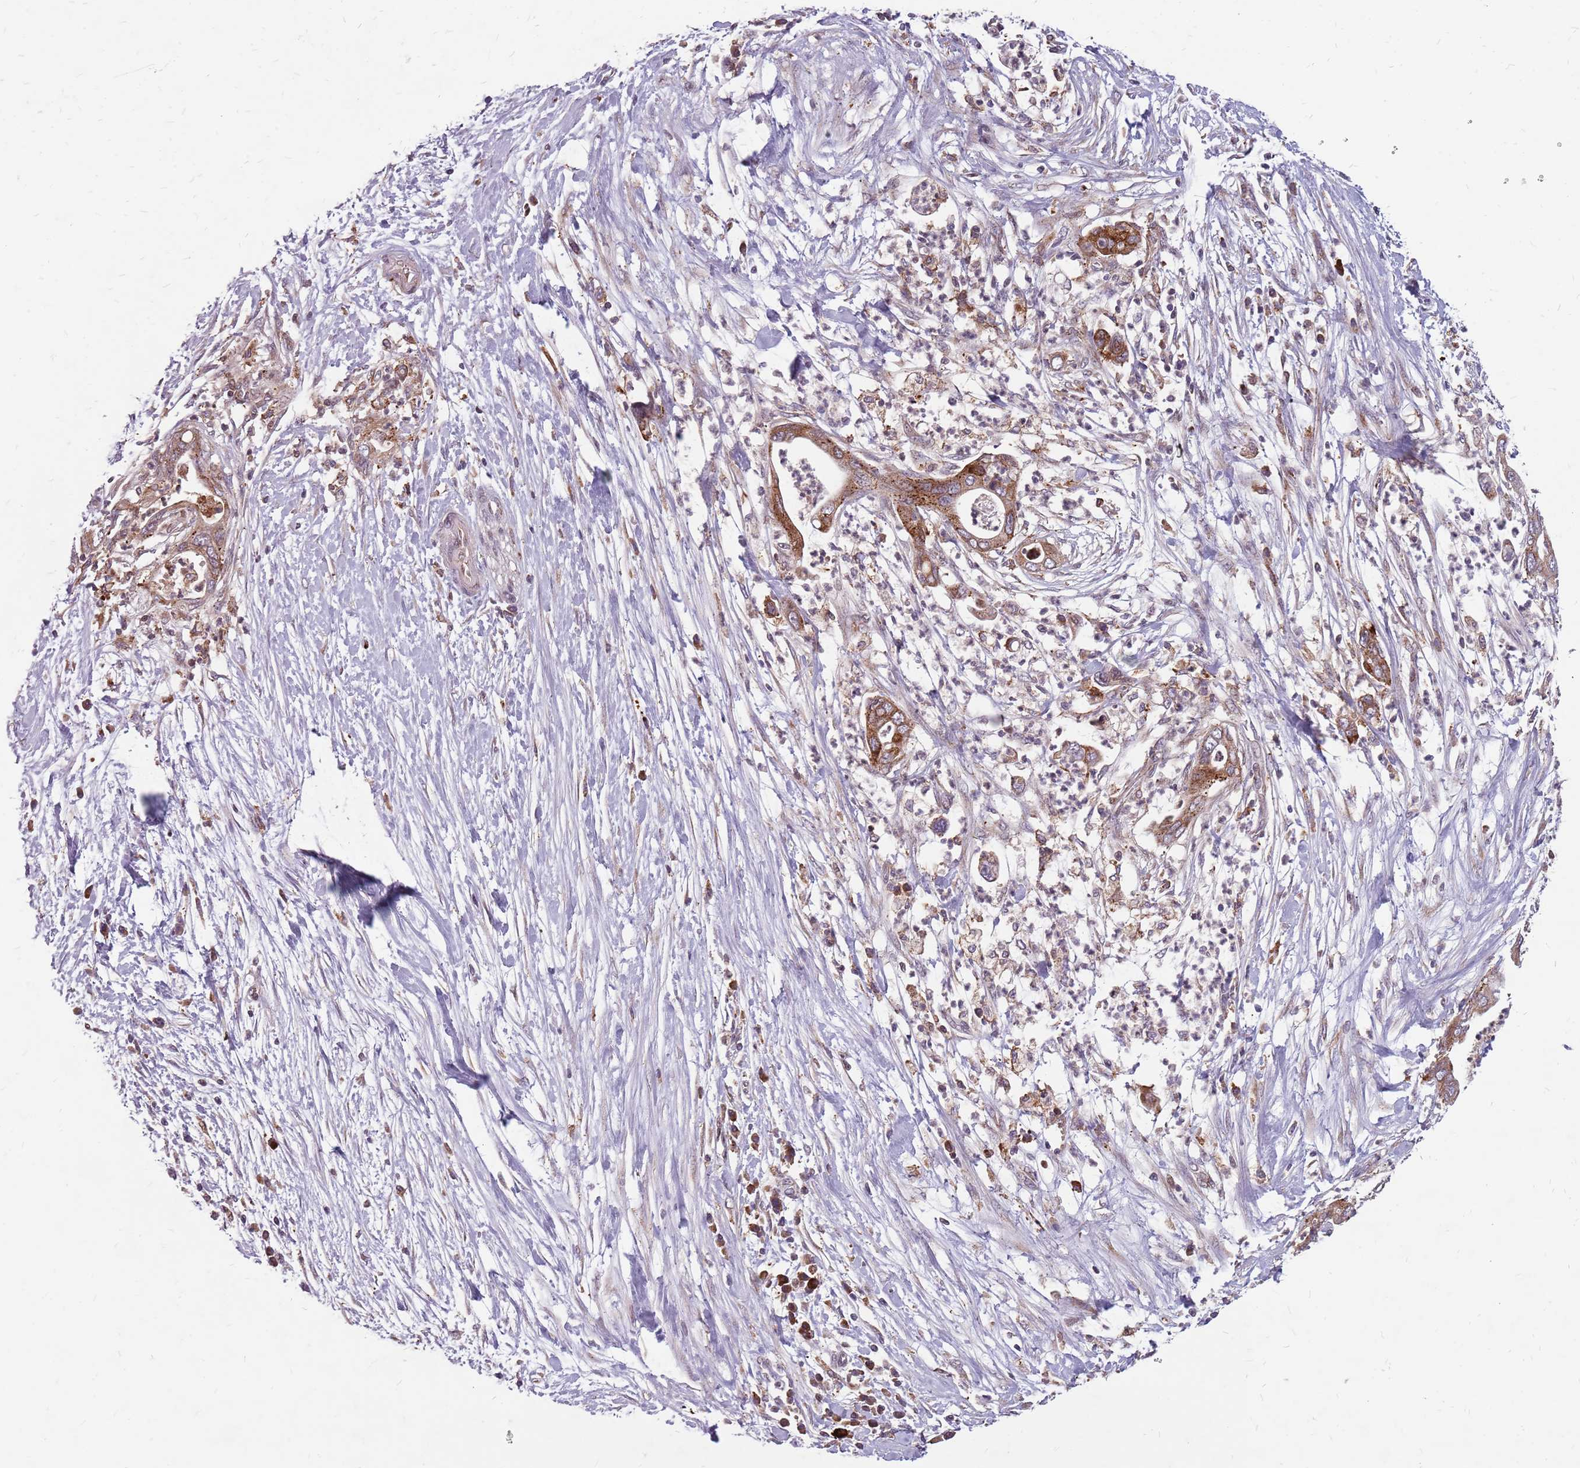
{"staining": {"intensity": "moderate", "quantity": ">75%", "location": "cytoplasmic/membranous"}, "tissue": "pancreatic cancer", "cell_type": "Tumor cells", "image_type": "cancer", "snomed": [{"axis": "morphology", "description": "Adenocarcinoma, NOS"}, {"axis": "topography", "description": "Pancreas"}], "caption": "Moderate cytoplasmic/membranous staining for a protein is appreciated in approximately >75% of tumor cells of pancreatic adenocarcinoma using IHC.", "gene": "NME4", "patient": {"sex": "male", "age": 75}}